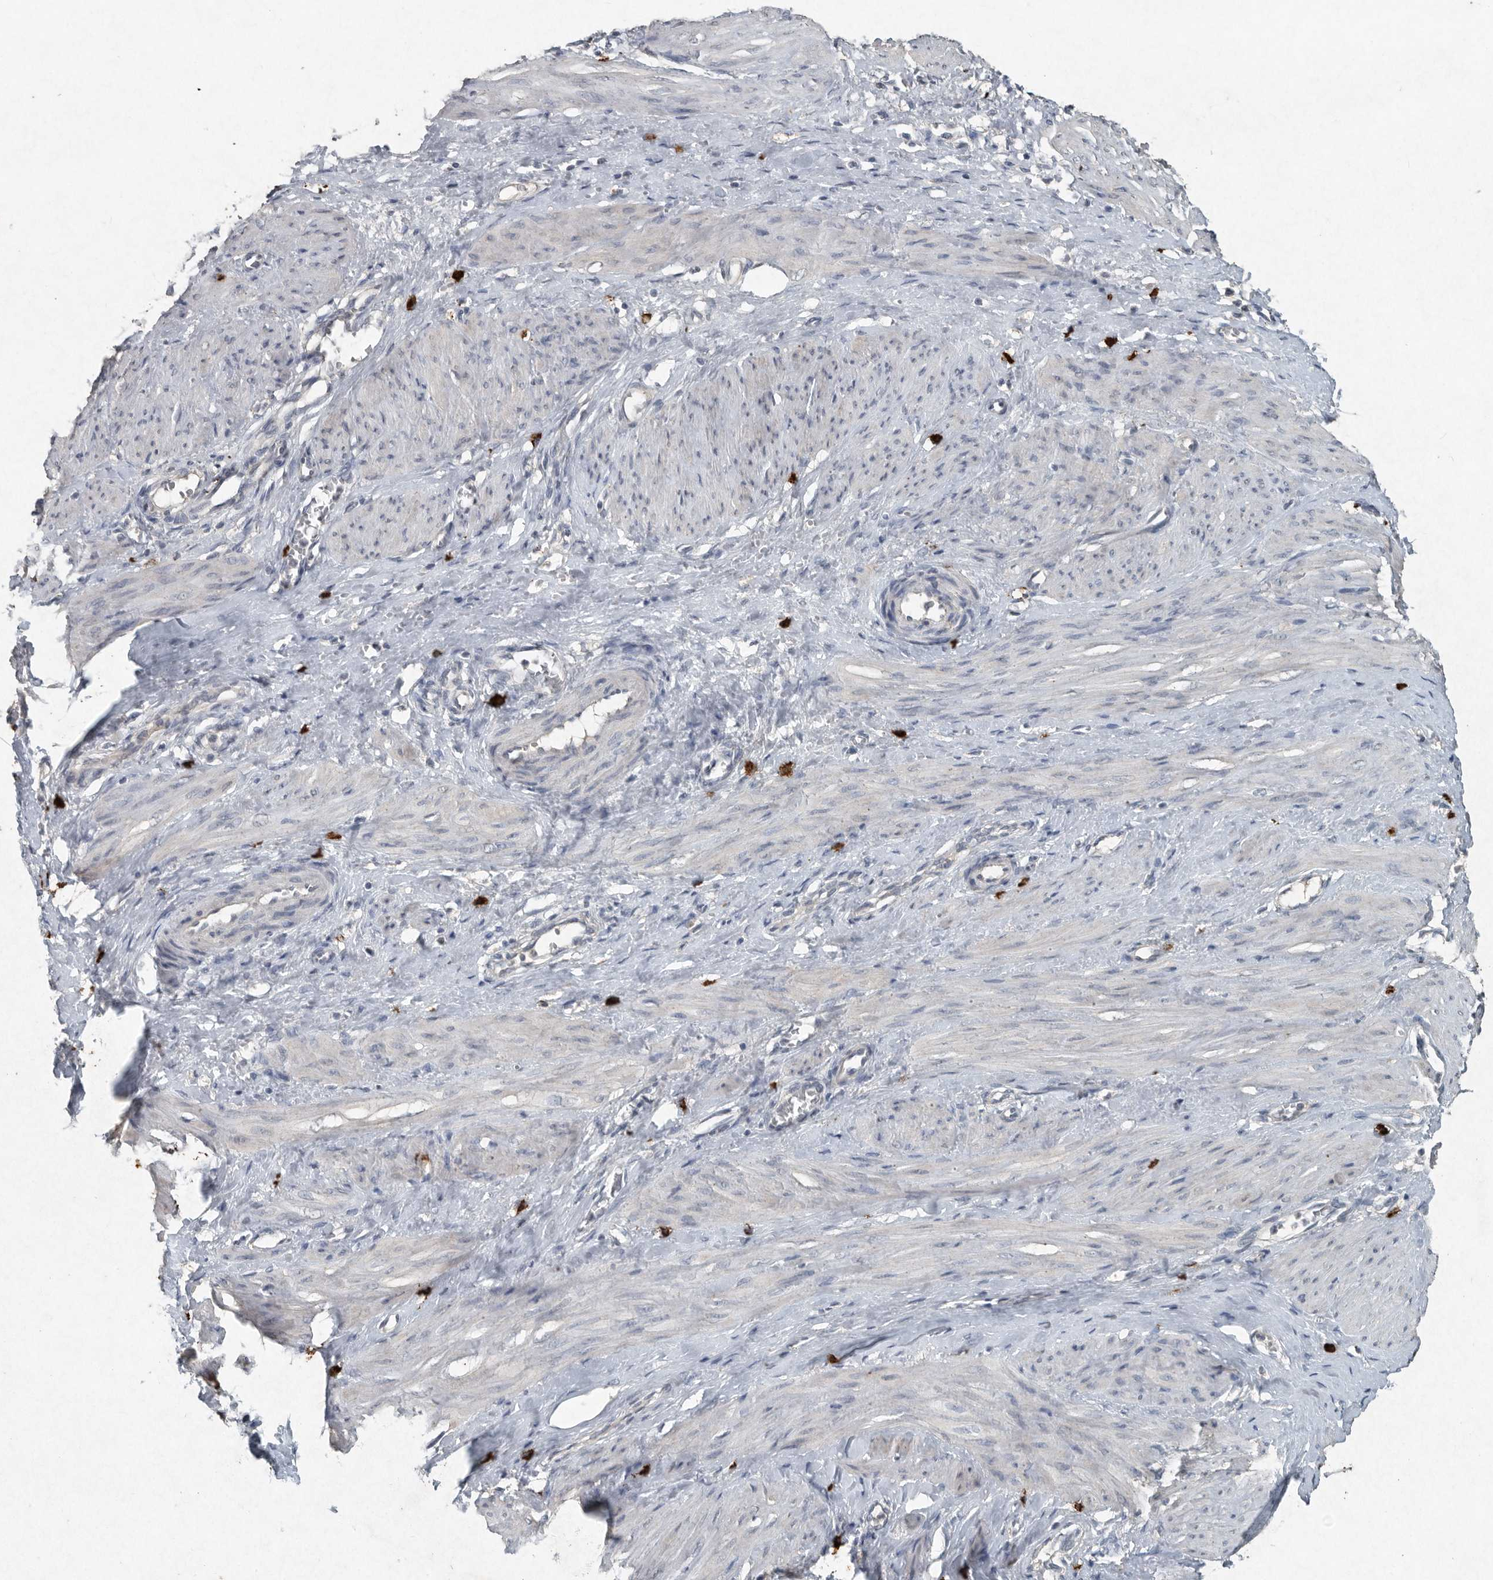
{"staining": {"intensity": "negative", "quantity": "none", "location": "none"}, "tissue": "smooth muscle", "cell_type": "Smooth muscle cells", "image_type": "normal", "snomed": [{"axis": "morphology", "description": "Normal tissue, NOS"}, {"axis": "topography", "description": "Endometrium"}], "caption": "This is an immunohistochemistry (IHC) histopathology image of unremarkable human smooth muscle. There is no expression in smooth muscle cells.", "gene": "IL20", "patient": {"sex": "female", "age": 33}}